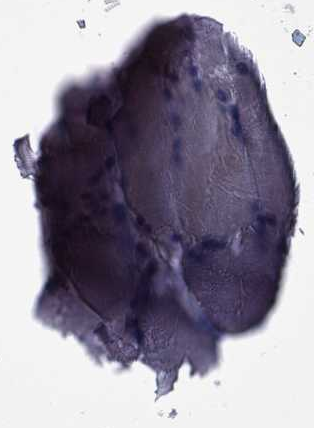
{"staining": {"intensity": "negative", "quantity": "none", "location": "none"}, "tissue": "skeletal muscle", "cell_type": "Myocytes", "image_type": "normal", "snomed": [{"axis": "morphology", "description": "Normal tissue, NOS"}, {"axis": "topography", "description": "Skeletal muscle"}], "caption": "The micrograph exhibits no significant staining in myocytes of skeletal muscle.", "gene": "IKZF3", "patient": {"sex": "female", "age": 37}}